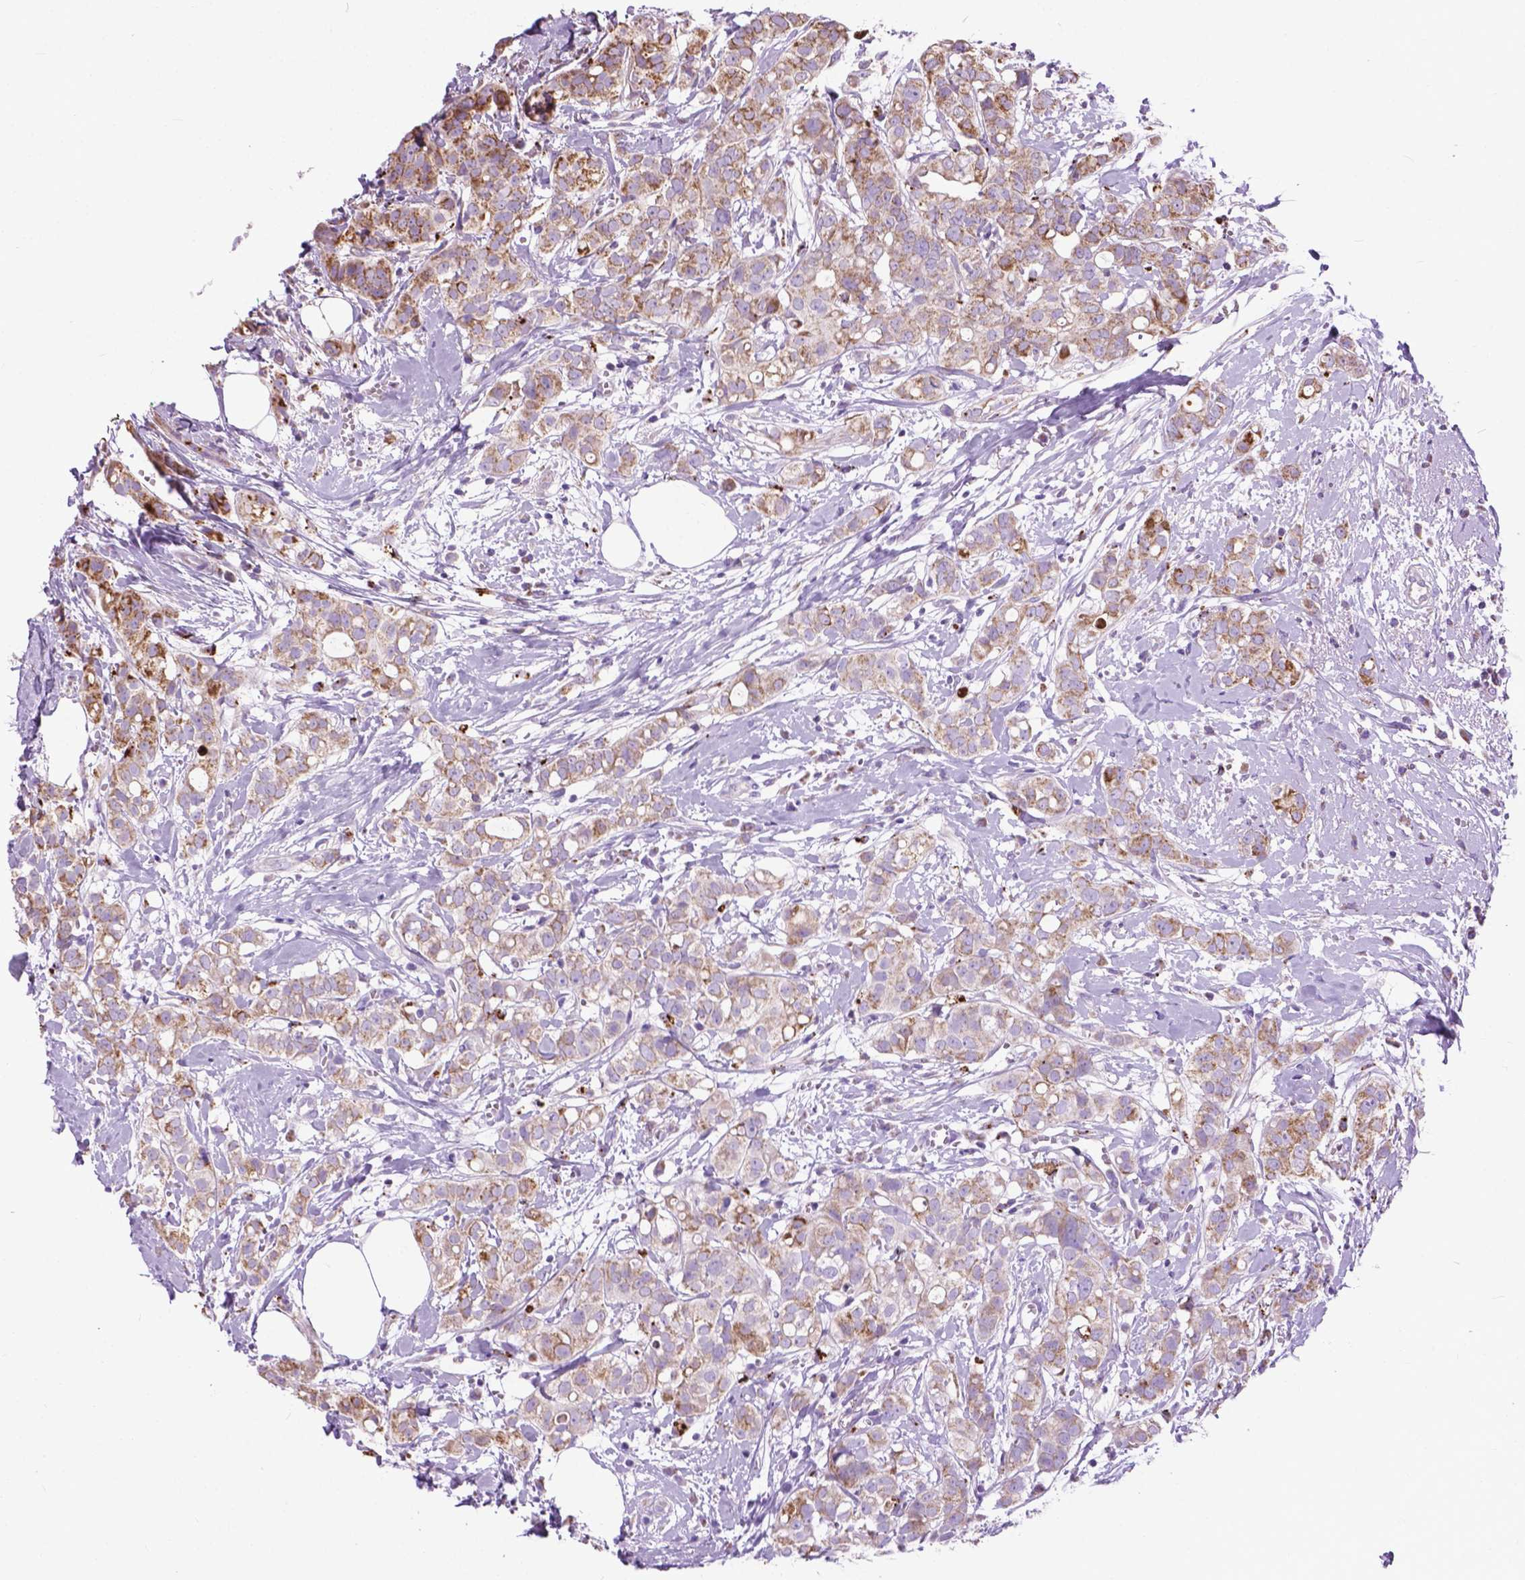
{"staining": {"intensity": "moderate", "quantity": ">75%", "location": "cytoplasmic/membranous"}, "tissue": "breast cancer", "cell_type": "Tumor cells", "image_type": "cancer", "snomed": [{"axis": "morphology", "description": "Duct carcinoma"}, {"axis": "topography", "description": "Breast"}], "caption": "A medium amount of moderate cytoplasmic/membranous expression is appreciated in approximately >75% of tumor cells in breast cancer tissue. (DAB IHC with brightfield microscopy, high magnification).", "gene": "VDAC1", "patient": {"sex": "female", "age": 40}}